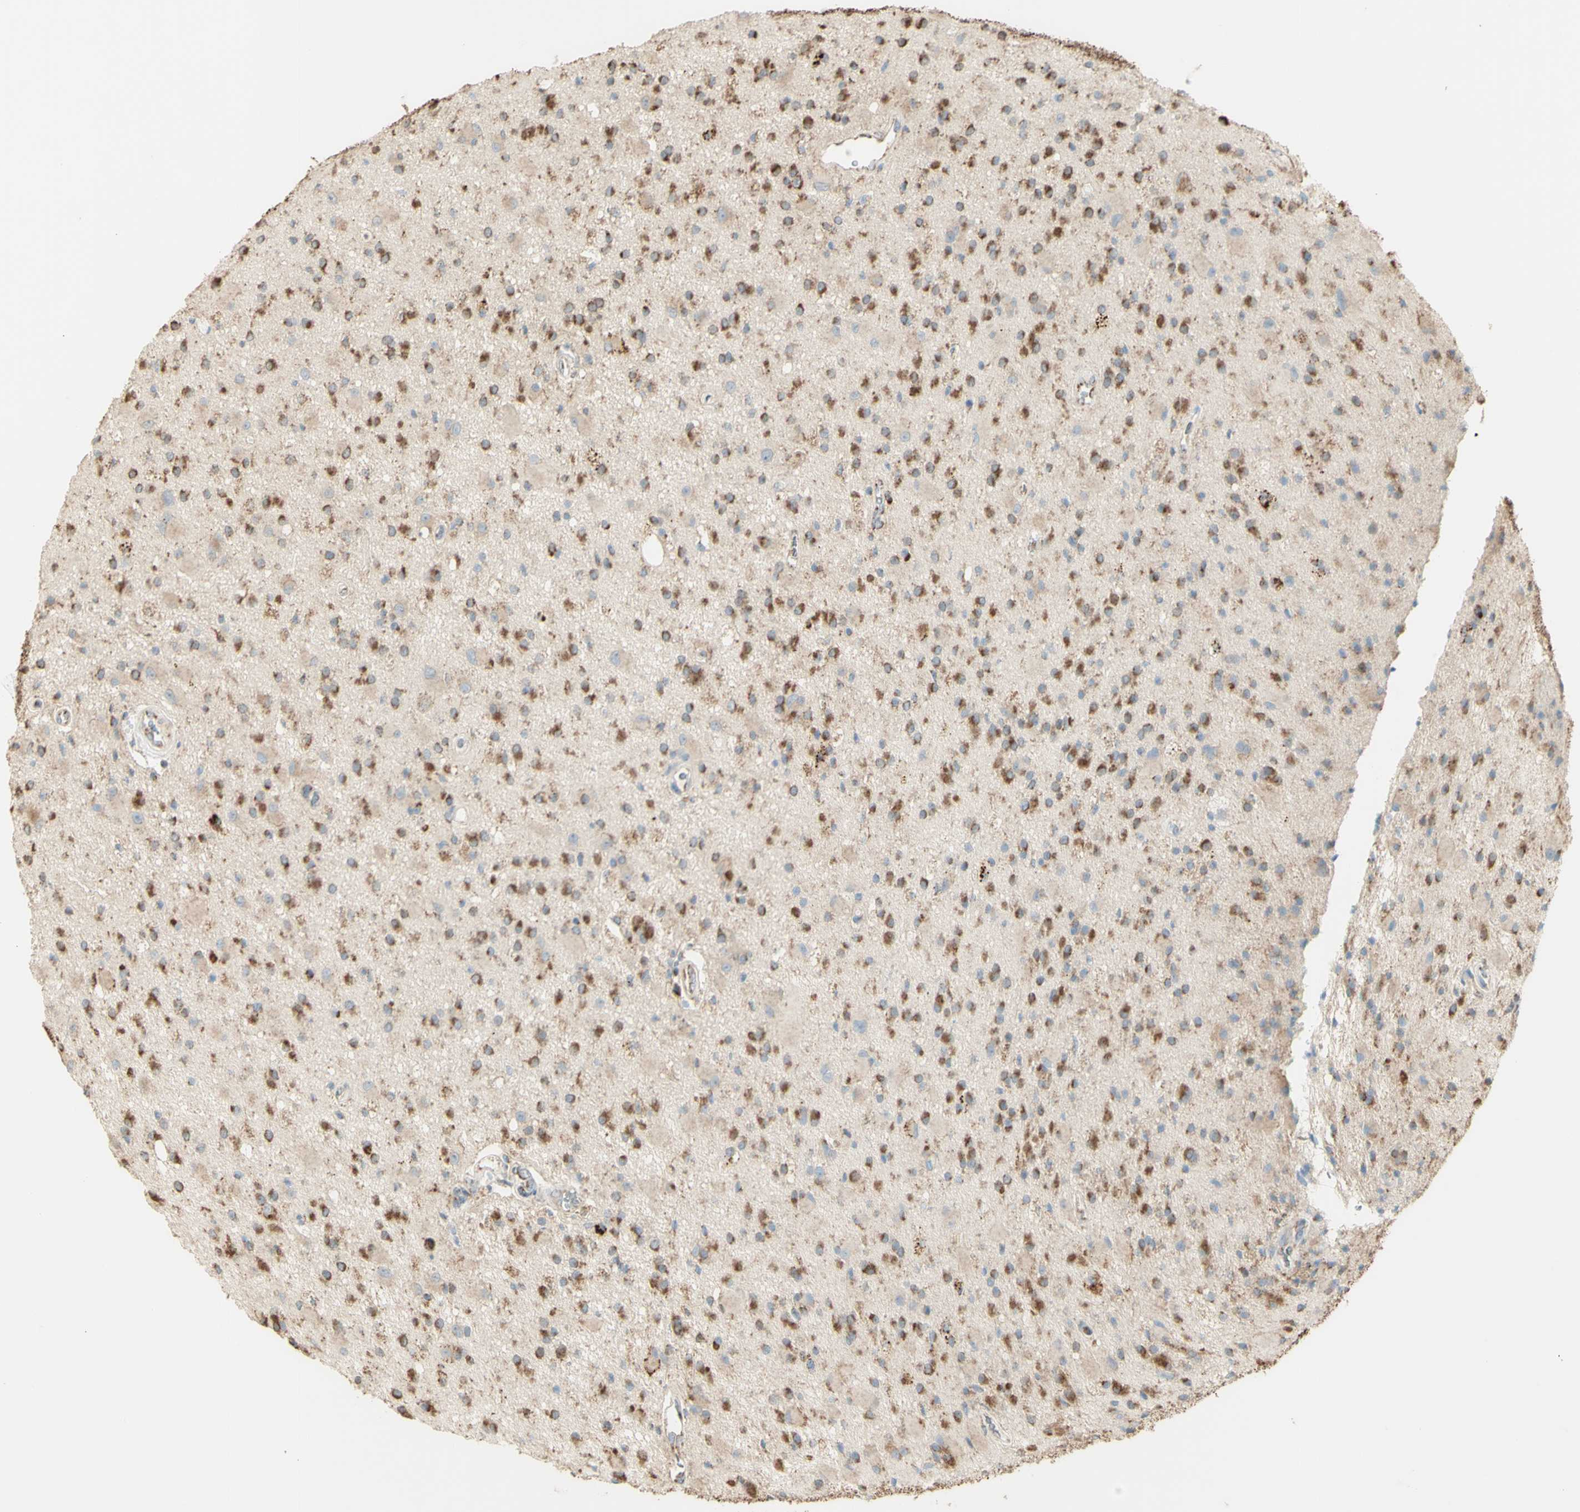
{"staining": {"intensity": "moderate", "quantity": "25%-75%", "location": "cytoplasmic/membranous"}, "tissue": "glioma", "cell_type": "Tumor cells", "image_type": "cancer", "snomed": [{"axis": "morphology", "description": "Glioma, malignant, Low grade"}, {"axis": "topography", "description": "Brain"}], "caption": "DAB (3,3'-diaminobenzidine) immunohistochemical staining of malignant glioma (low-grade) displays moderate cytoplasmic/membranous protein positivity in approximately 25%-75% of tumor cells.", "gene": "LETM1", "patient": {"sex": "male", "age": 58}}